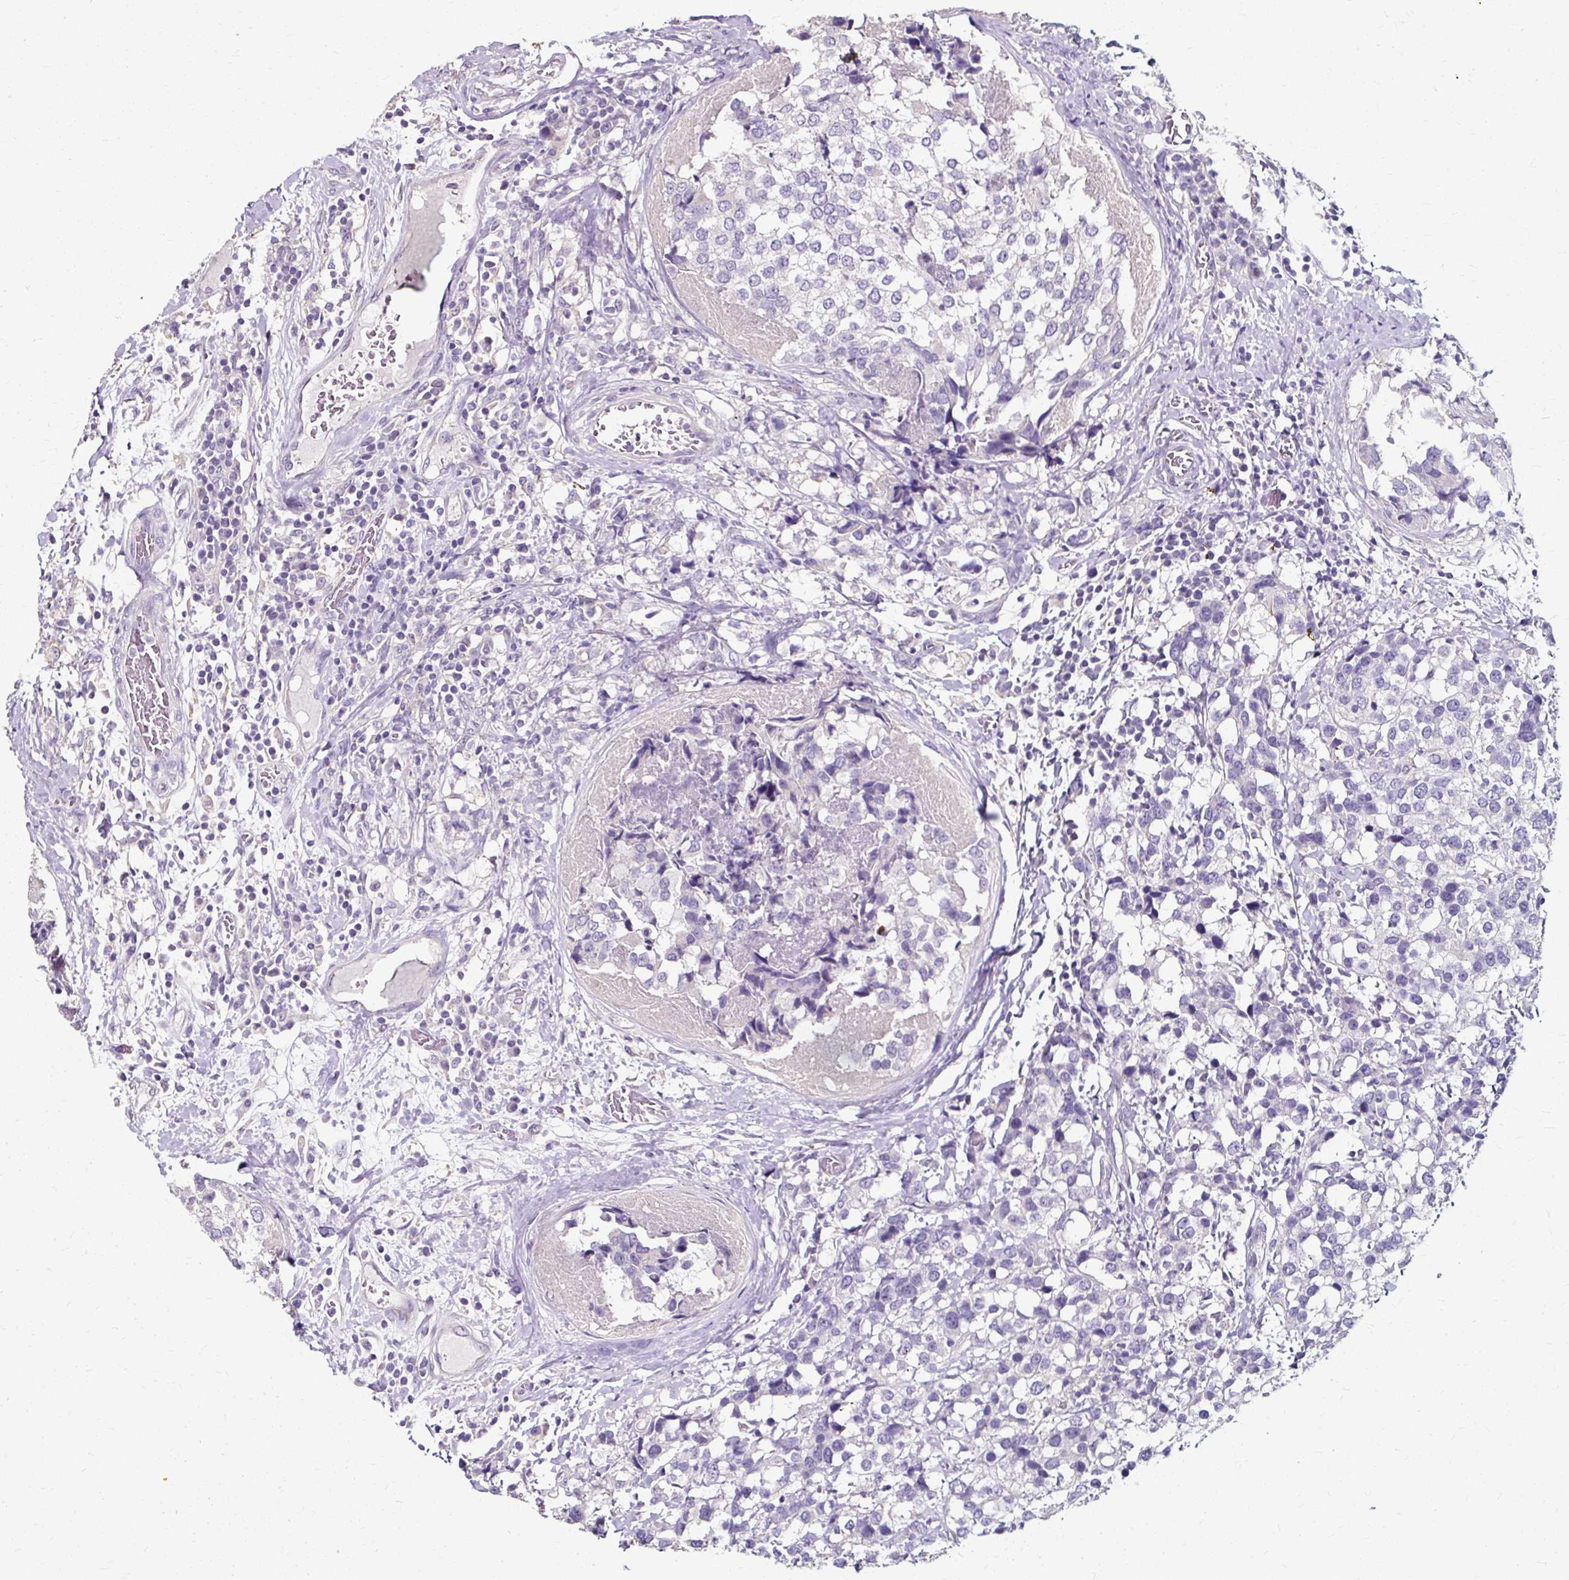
{"staining": {"intensity": "negative", "quantity": "none", "location": "none"}, "tissue": "breast cancer", "cell_type": "Tumor cells", "image_type": "cancer", "snomed": [{"axis": "morphology", "description": "Lobular carcinoma"}, {"axis": "topography", "description": "Breast"}], "caption": "A high-resolution micrograph shows immunohistochemistry (IHC) staining of lobular carcinoma (breast), which reveals no significant expression in tumor cells. The staining is performed using DAB (3,3'-diaminobenzidine) brown chromogen with nuclei counter-stained in using hematoxylin.", "gene": "KLHL24", "patient": {"sex": "female", "age": 59}}